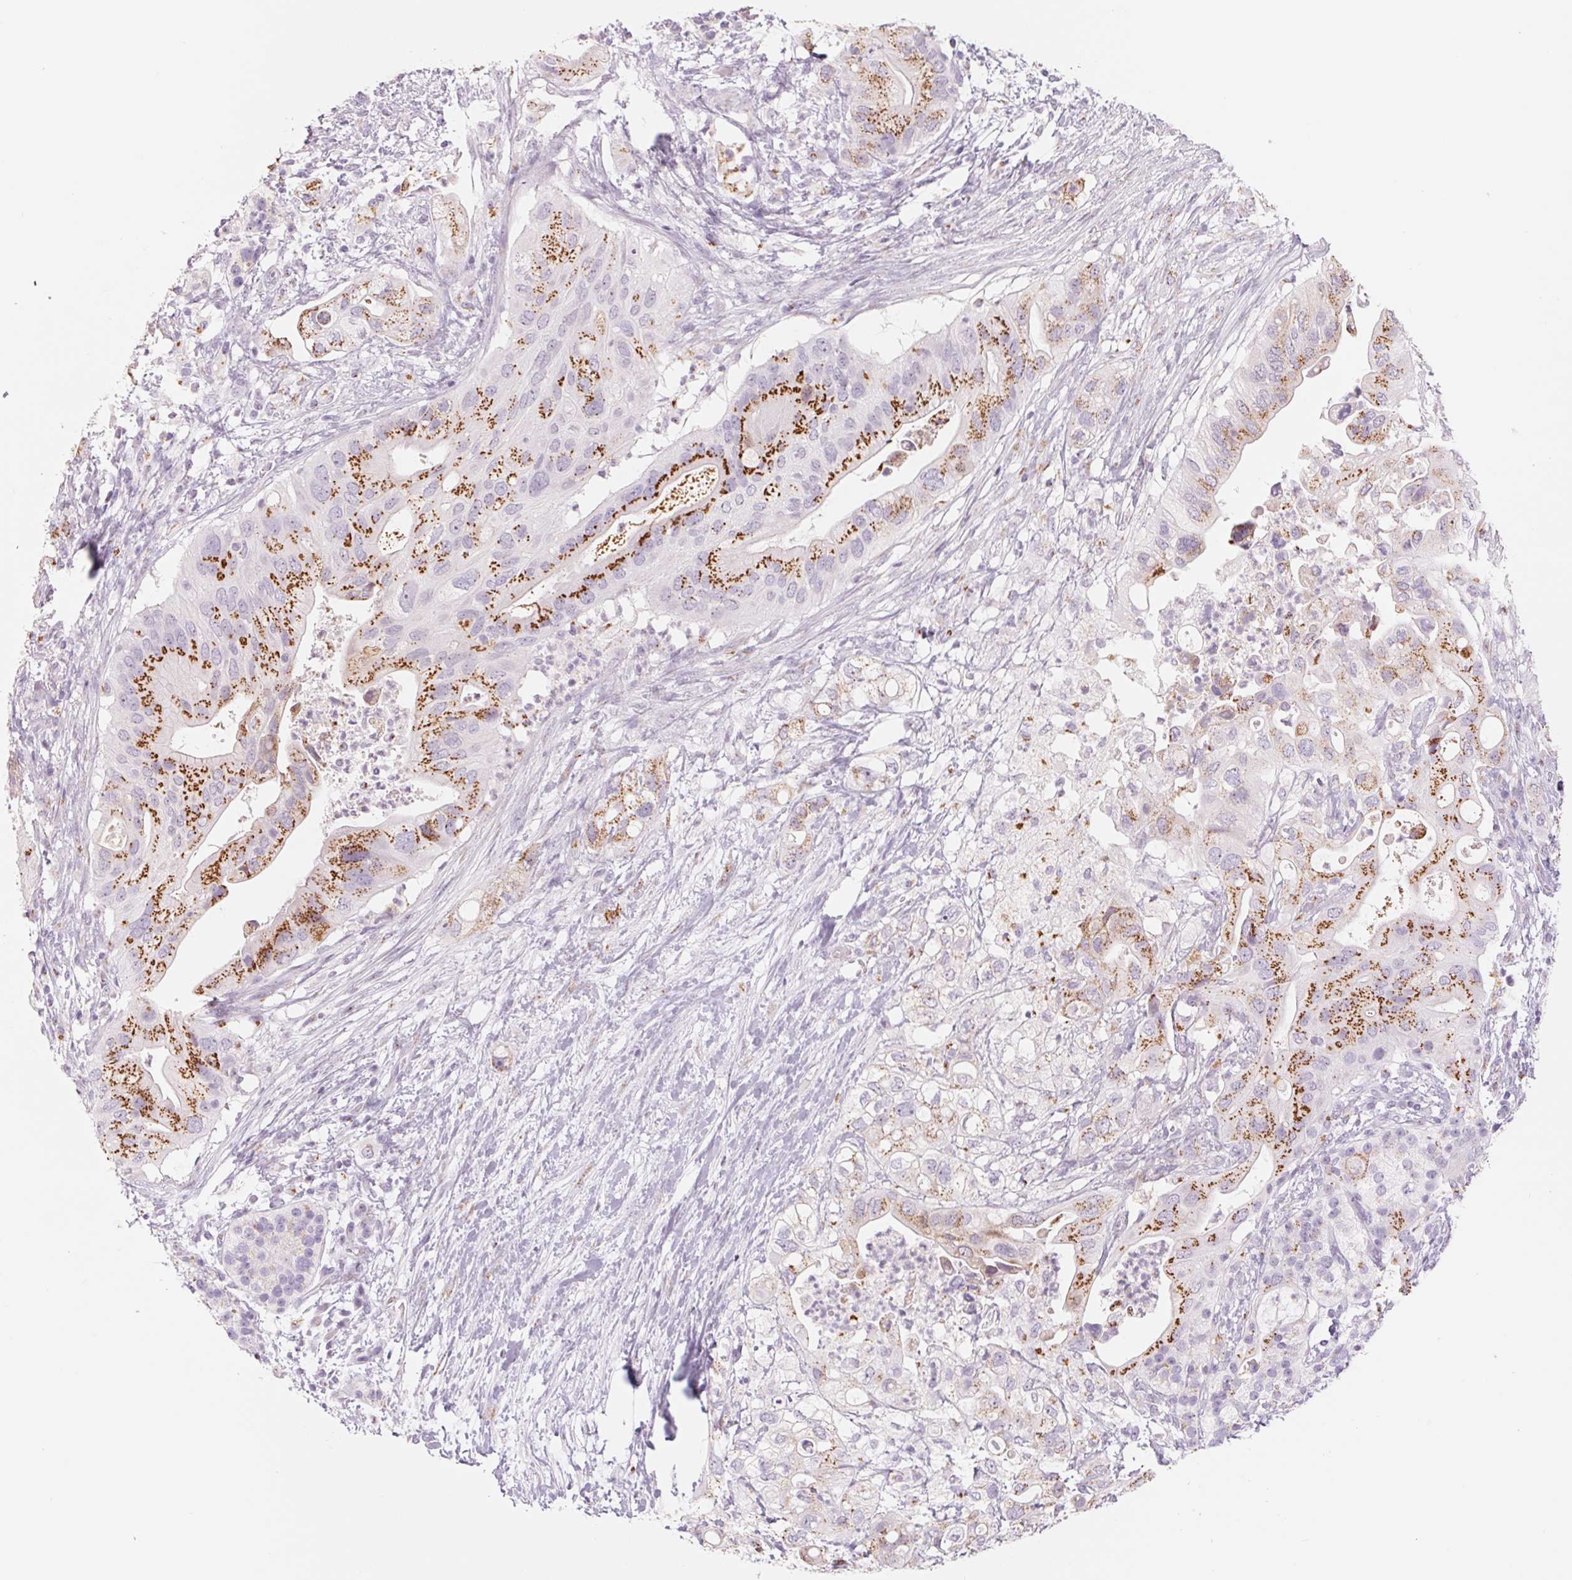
{"staining": {"intensity": "strong", "quantity": "25%-75%", "location": "cytoplasmic/membranous"}, "tissue": "pancreatic cancer", "cell_type": "Tumor cells", "image_type": "cancer", "snomed": [{"axis": "morphology", "description": "Adenocarcinoma, NOS"}, {"axis": "topography", "description": "Pancreas"}], "caption": "Human adenocarcinoma (pancreatic) stained with a brown dye displays strong cytoplasmic/membranous positive positivity in about 25%-75% of tumor cells.", "gene": "GALNT7", "patient": {"sex": "female", "age": 72}}